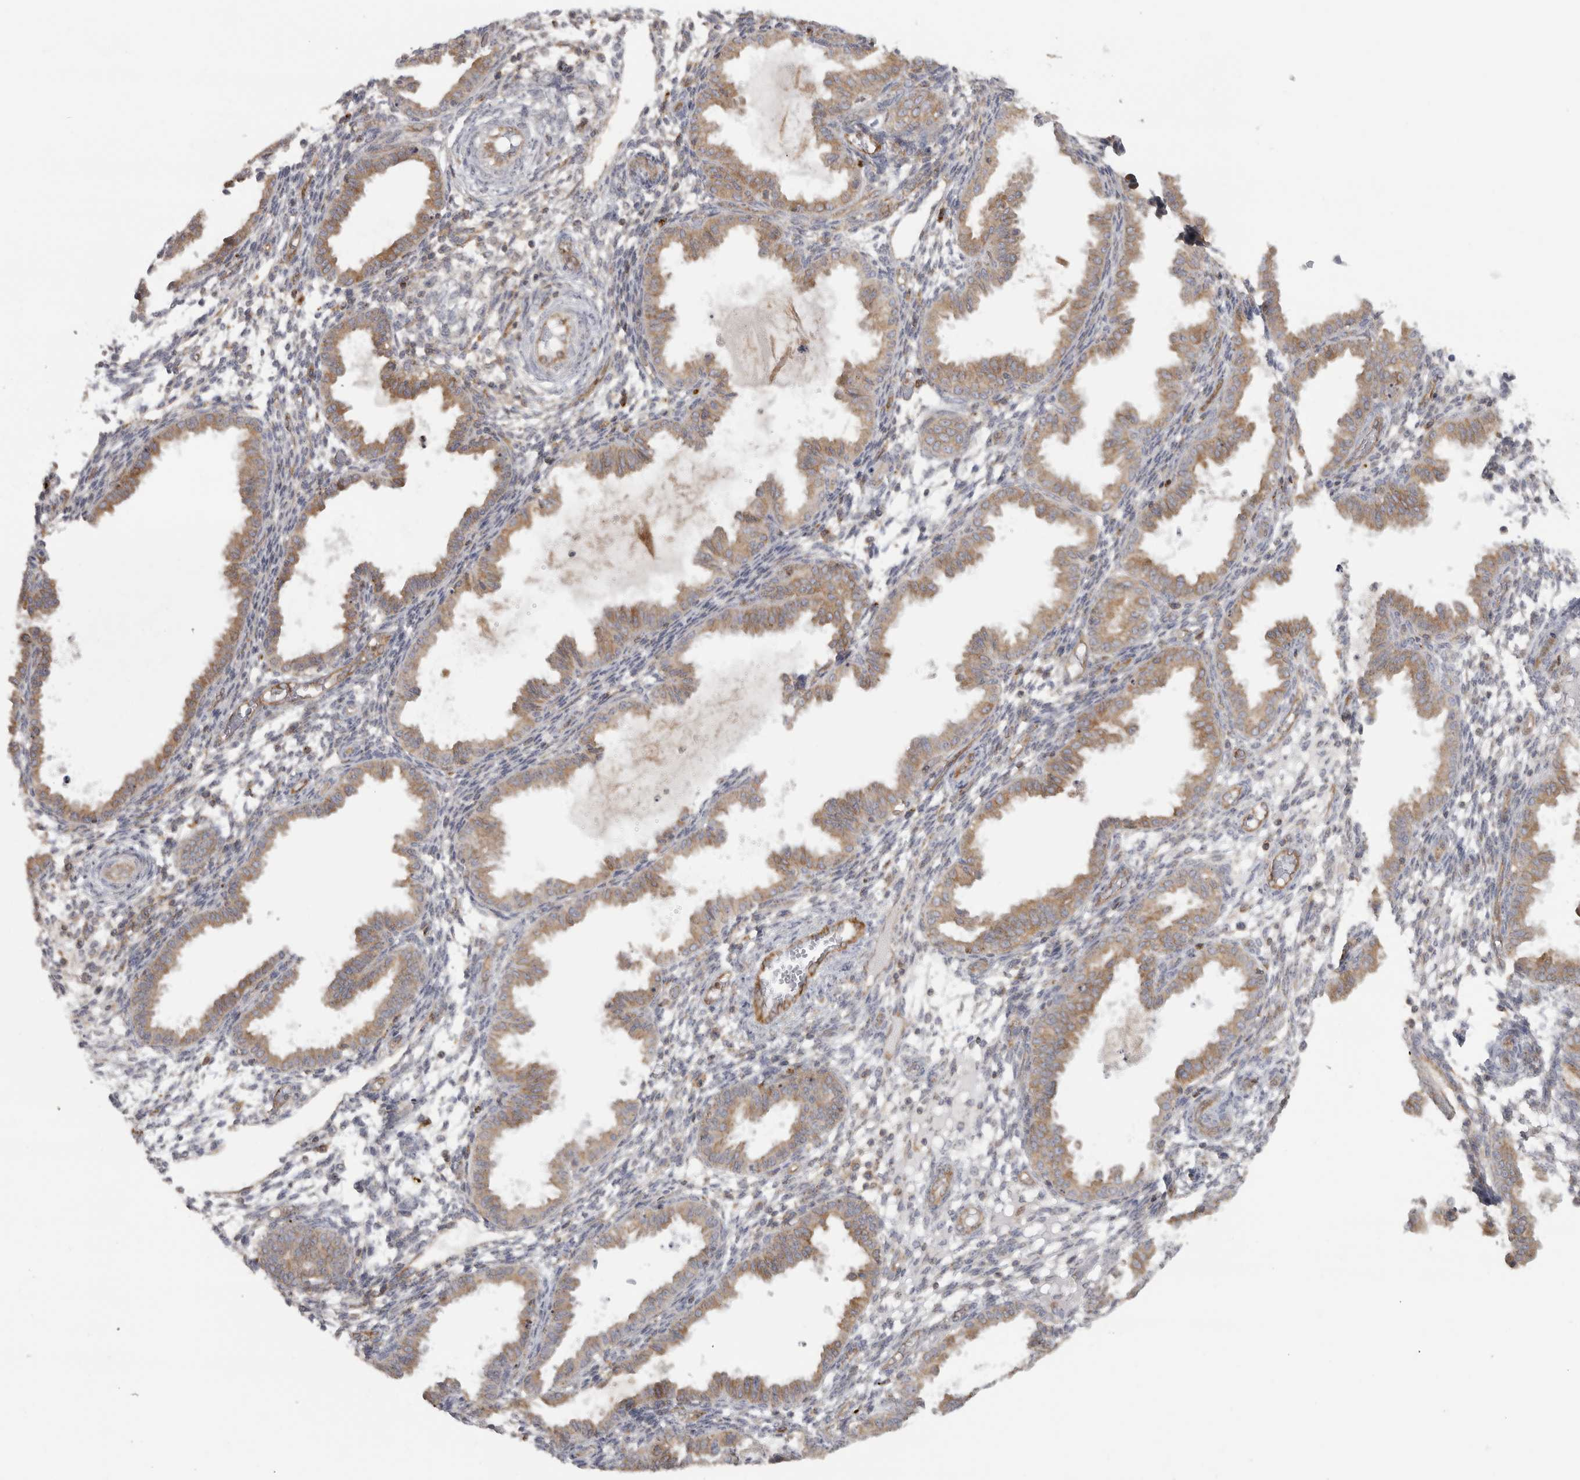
{"staining": {"intensity": "weak", "quantity": "<25%", "location": "cytoplasmic/membranous"}, "tissue": "endometrium", "cell_type": "Cells in endometrial stroma", "image_type": "normal", "snomed": [{"axis": "morphology", "description": "Normal tissue, NOS"}, {"axis": "topography", "description": "Endometrium"}], "caption": "The immunohistochemistry micrograph has no significant expression in cells in endometrial stroma of endometrium.", "gene": "HLA", "patient": {"sex": "female", "age": 33}}